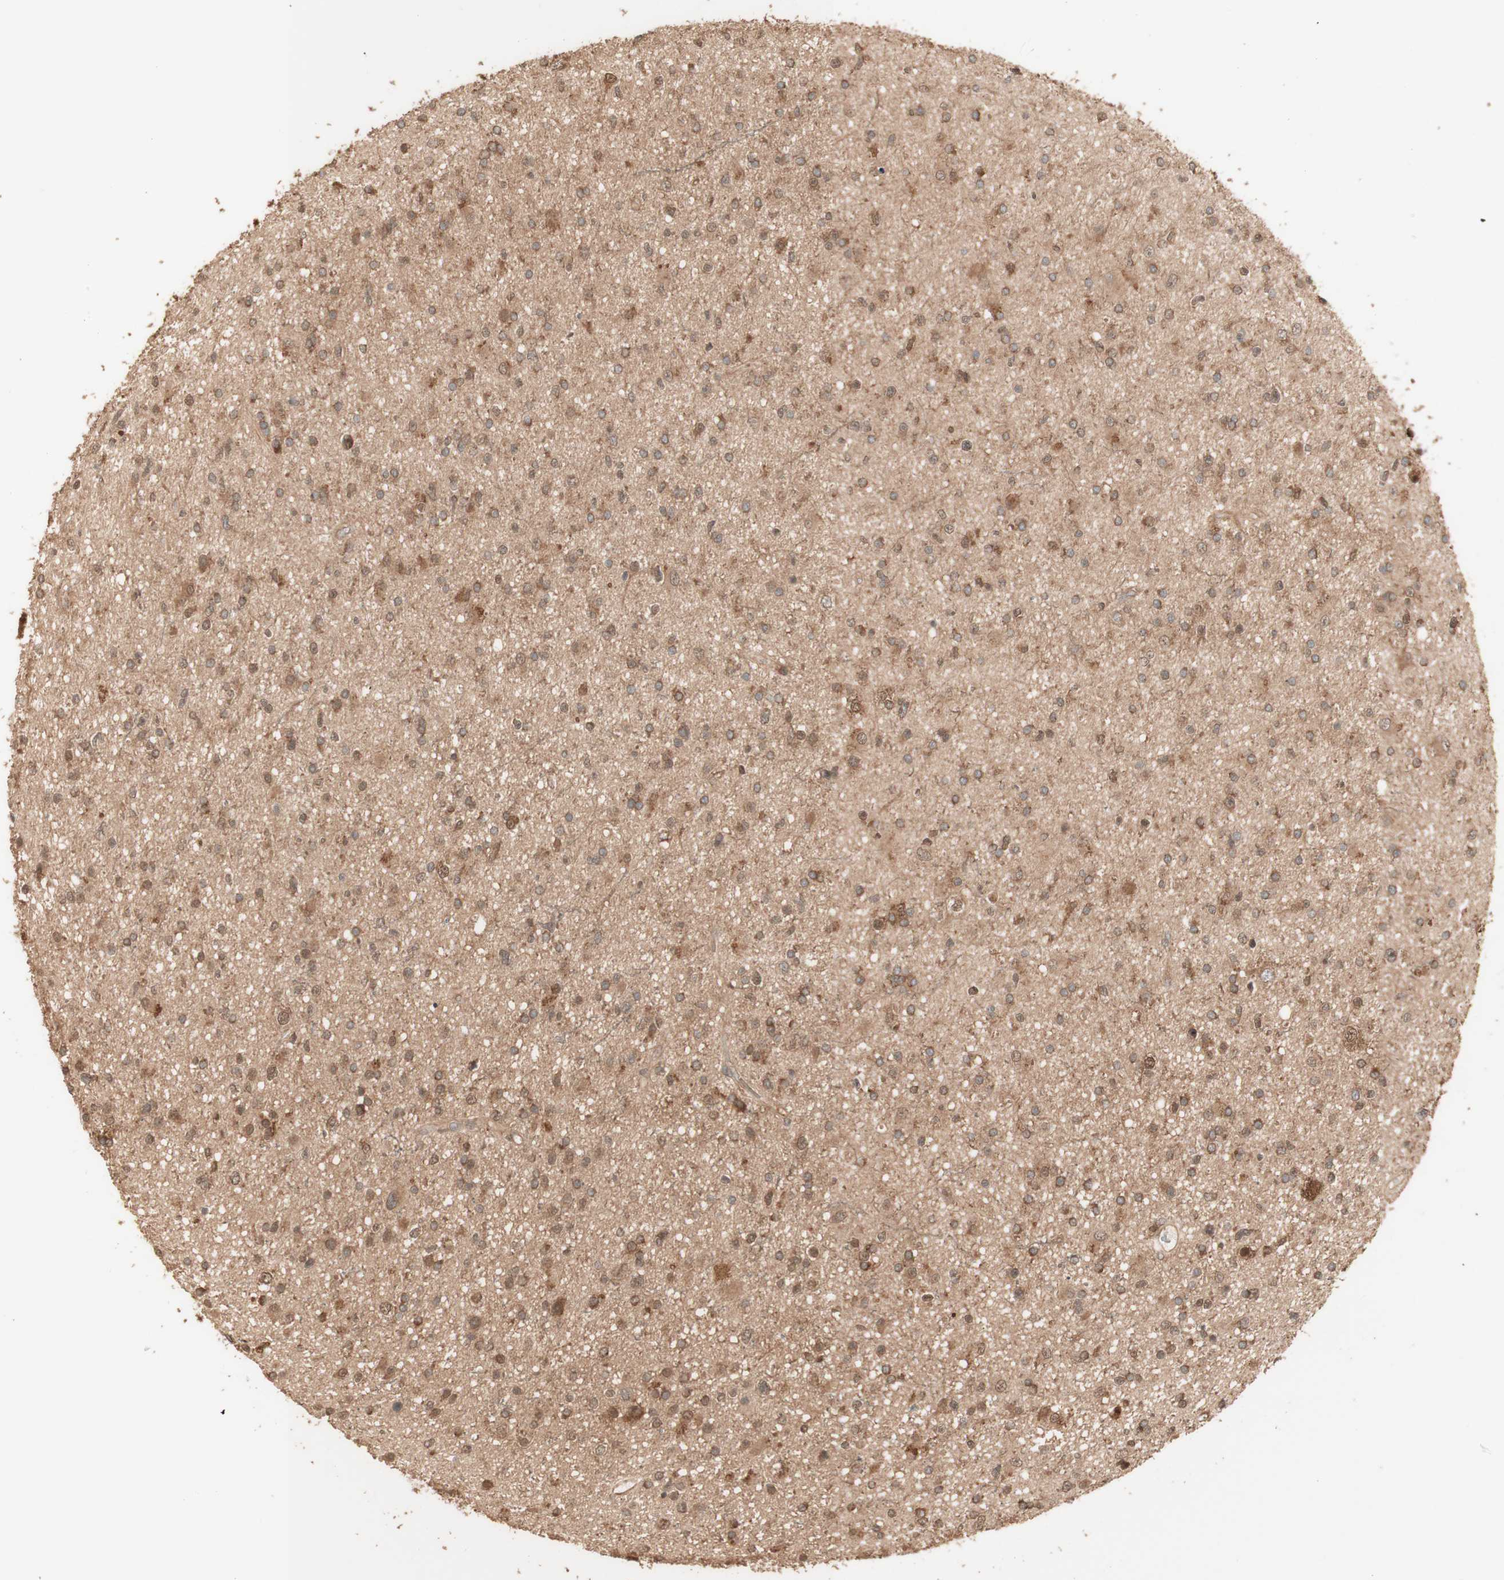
{"staining": {"intensity": "moderate", "quantity": "25%-75%", "location": "cytoplasmic/membranous"}, "tissue": "glioma", "cell_type": "Tumor cells", "image_type": "cancer", "snomed": [{"axis": "morphology", "description": "Glioma, malignant, High grade"}, {"axis": "topography", "description": "Brain"}], "caption": "DAB (3,3'-diaminobenzidine) immunohistochemical staining of malignant glioma (high-grade) demonstrates moderate cytoplasmic/membranous protein expression in approximately 25%-75% of tumor cells.", "gene": "YWHAB", "patient": {"sex": "male", "age": 33}}